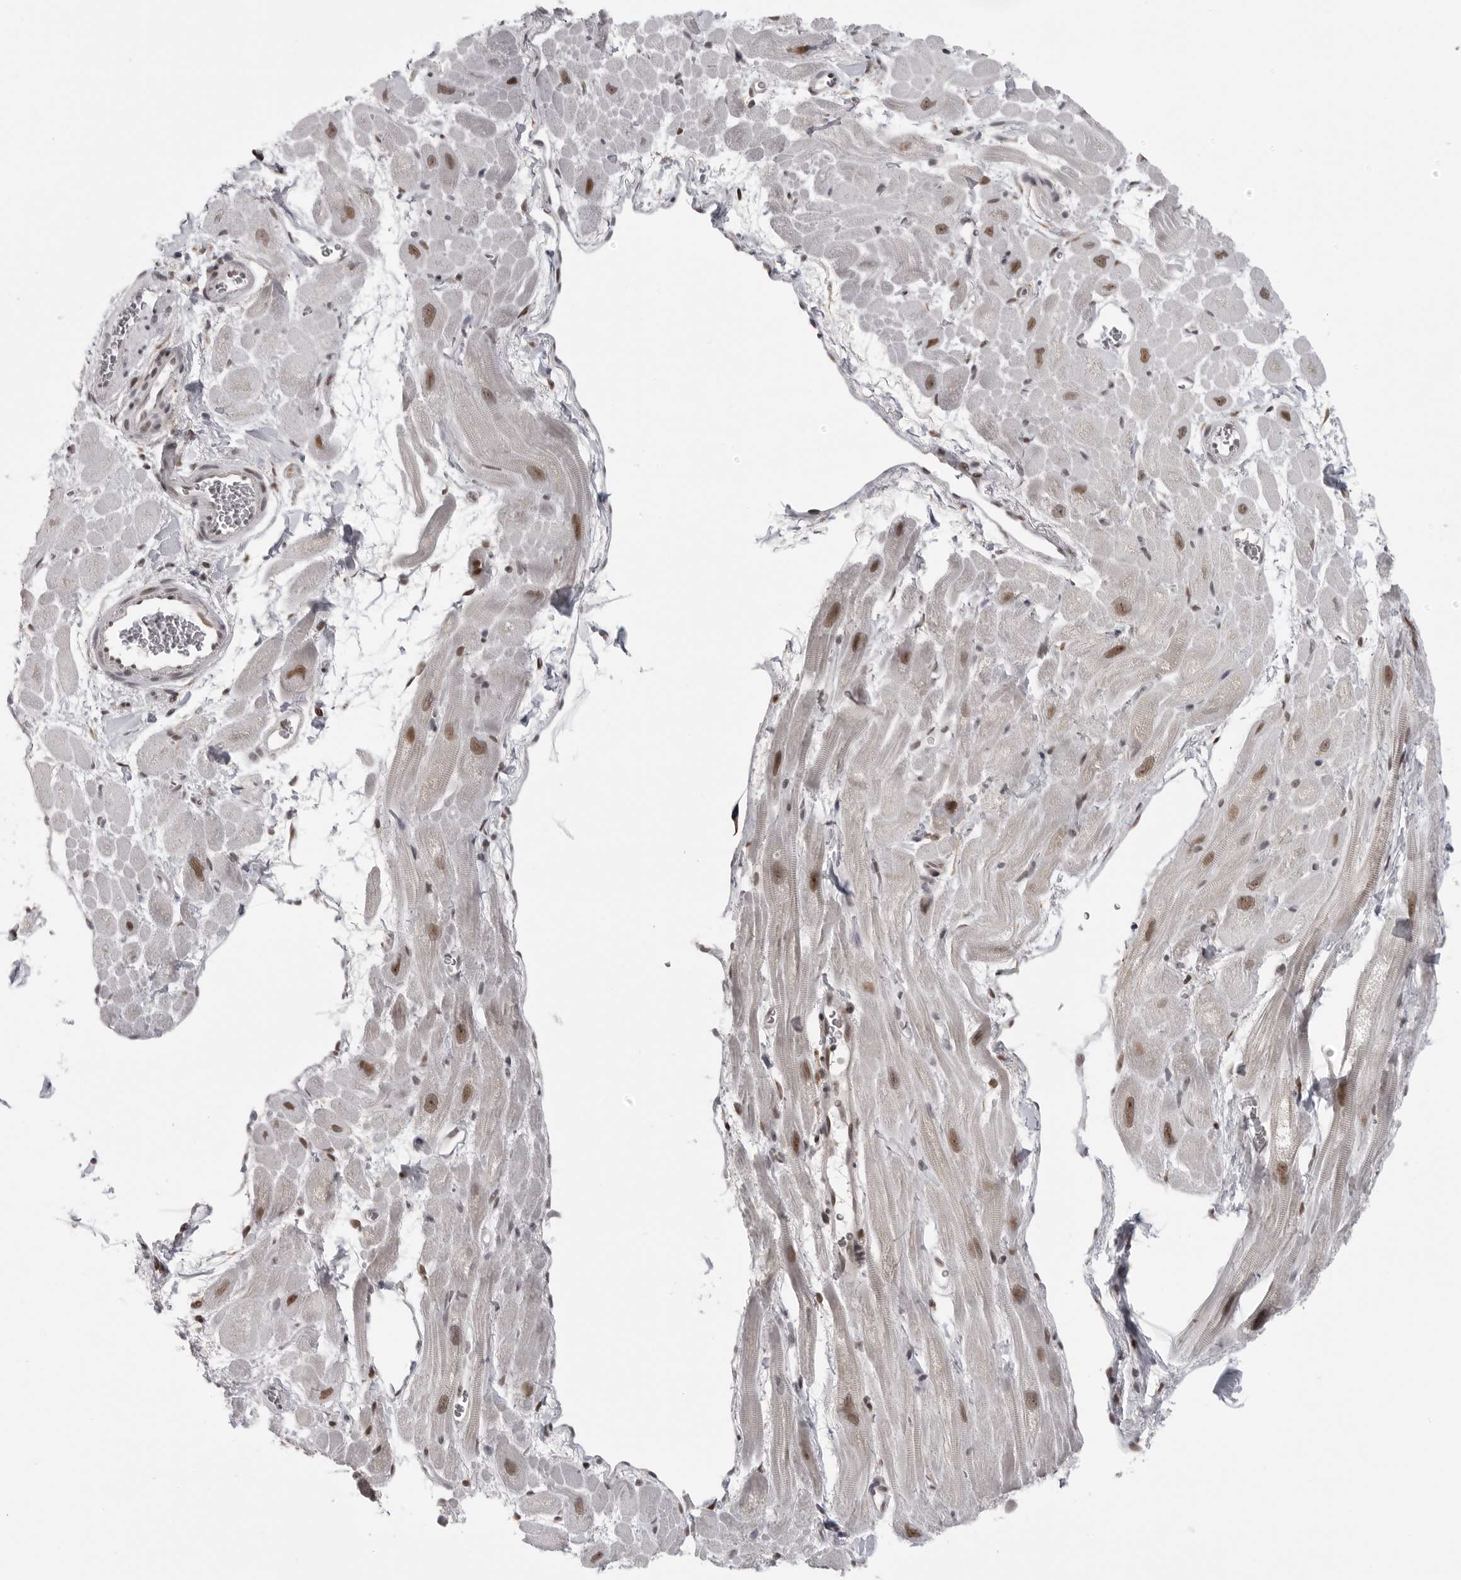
{"staining": {"intensity": "moderate", "quantity": "<25%", "location": "nuclear"}, "tissue": "heart muscle", "cell_type": "Cardiomyocytes", "image_type": "normal", "snomed": [{"axis": "morphology", "description": "Normal tissue, NOS"}, {"axis": "topography", "description": "Heart"}], "caption": "Immunohistochemical staining of benign heart muscle shows <25% levels of moderate nuclear protein positivity in about <25% of cardiomyocytes. The protein is stained brown, and the nuclei are stained in blue (DAB IHC with brightfield microscopy, high magnification).", "gene": "PRDM10", "patient": {"sex": "male", "age": 49}}